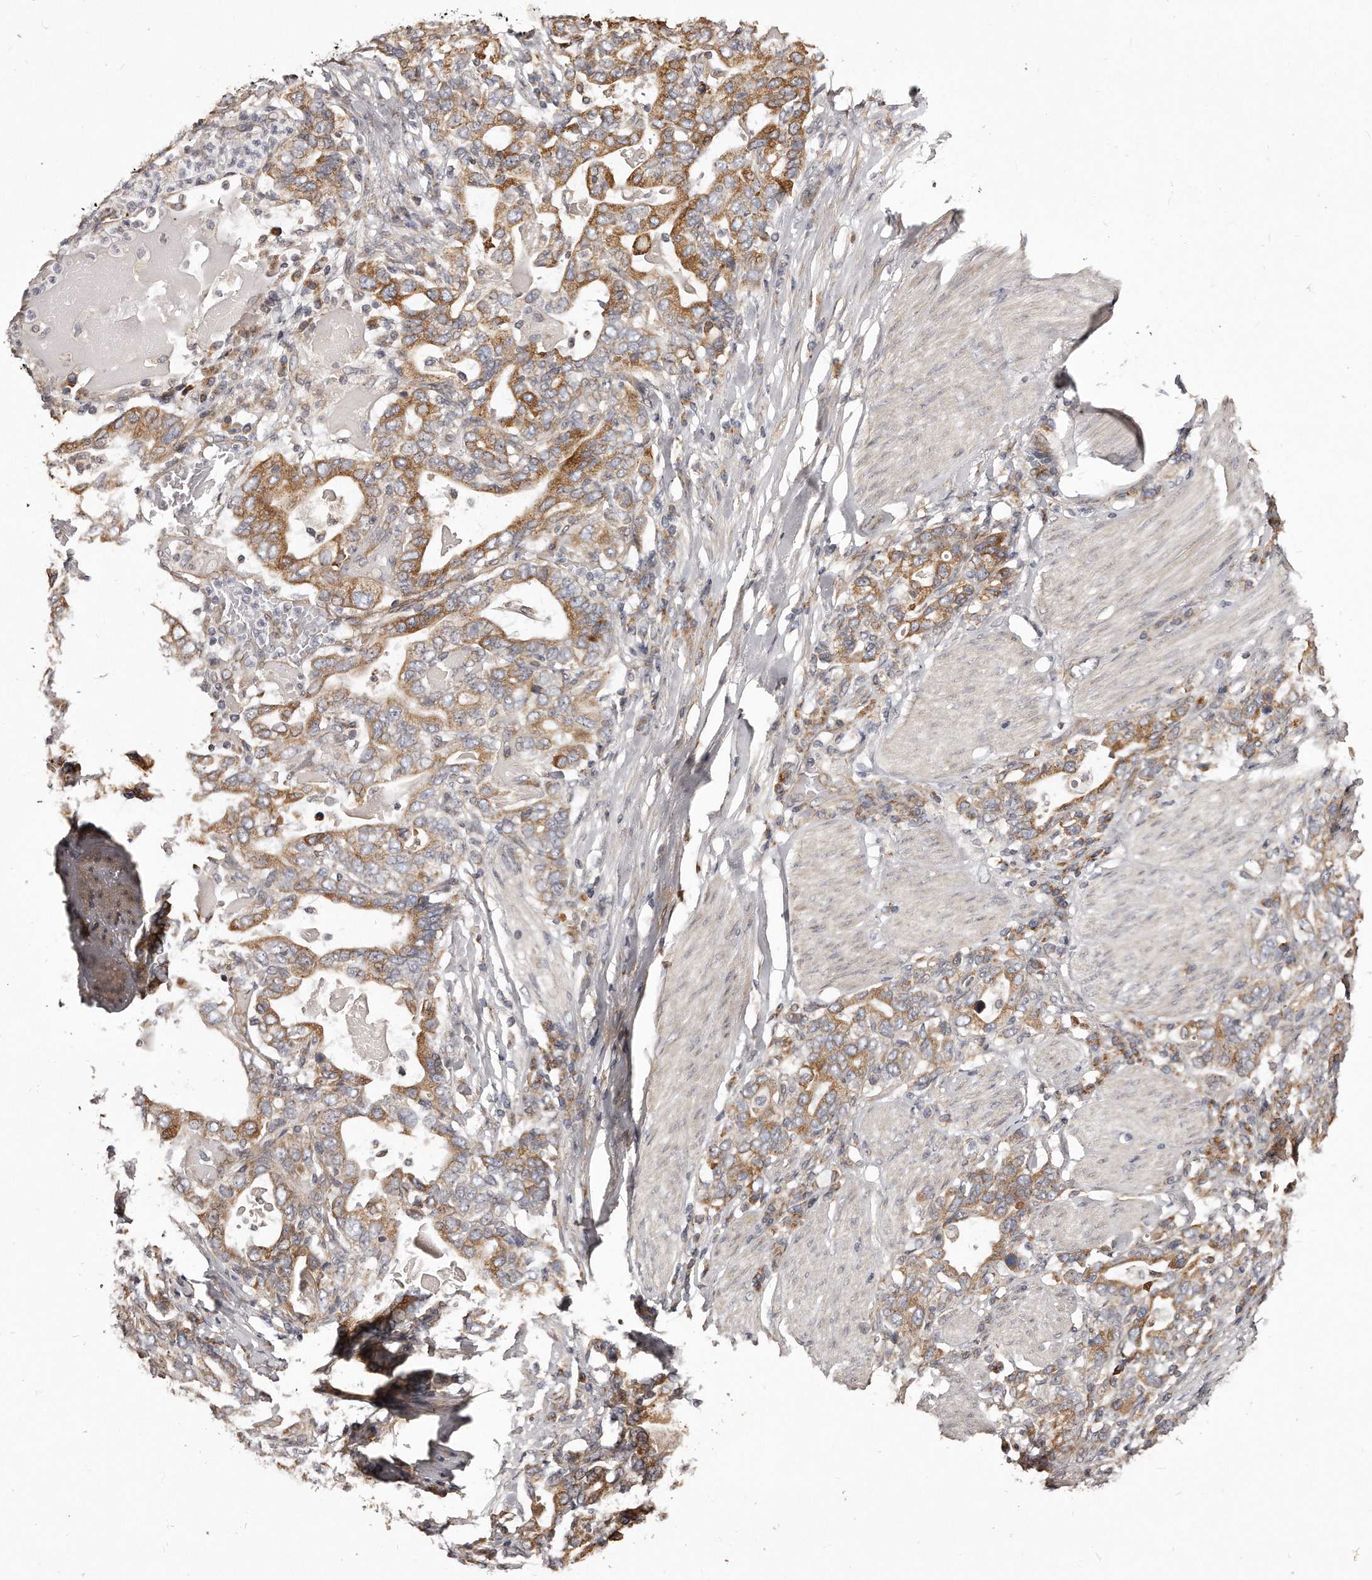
{"staining": {"intensity": "moderate", "quantity": ">75%", "location": "cytoplasmic/membranous"}, "tissue": "stomach cancer", "cell_type": "Tumor cells", "image_type": "cancer", "snomed": [{"axis": "morphology", "description": "Adenocarcinoma, NOS"}, {"axis": "topography", "description": "Stomach, upper"}], "caption": "Immunohistochemical staining of human stomach adenocarcinoma displays moderate cytoplasmic/membranous protein expression in about >75% of tumor cells.", "gene": "TRAPPC14", "patient": {"sex": "male", "age": 62}}